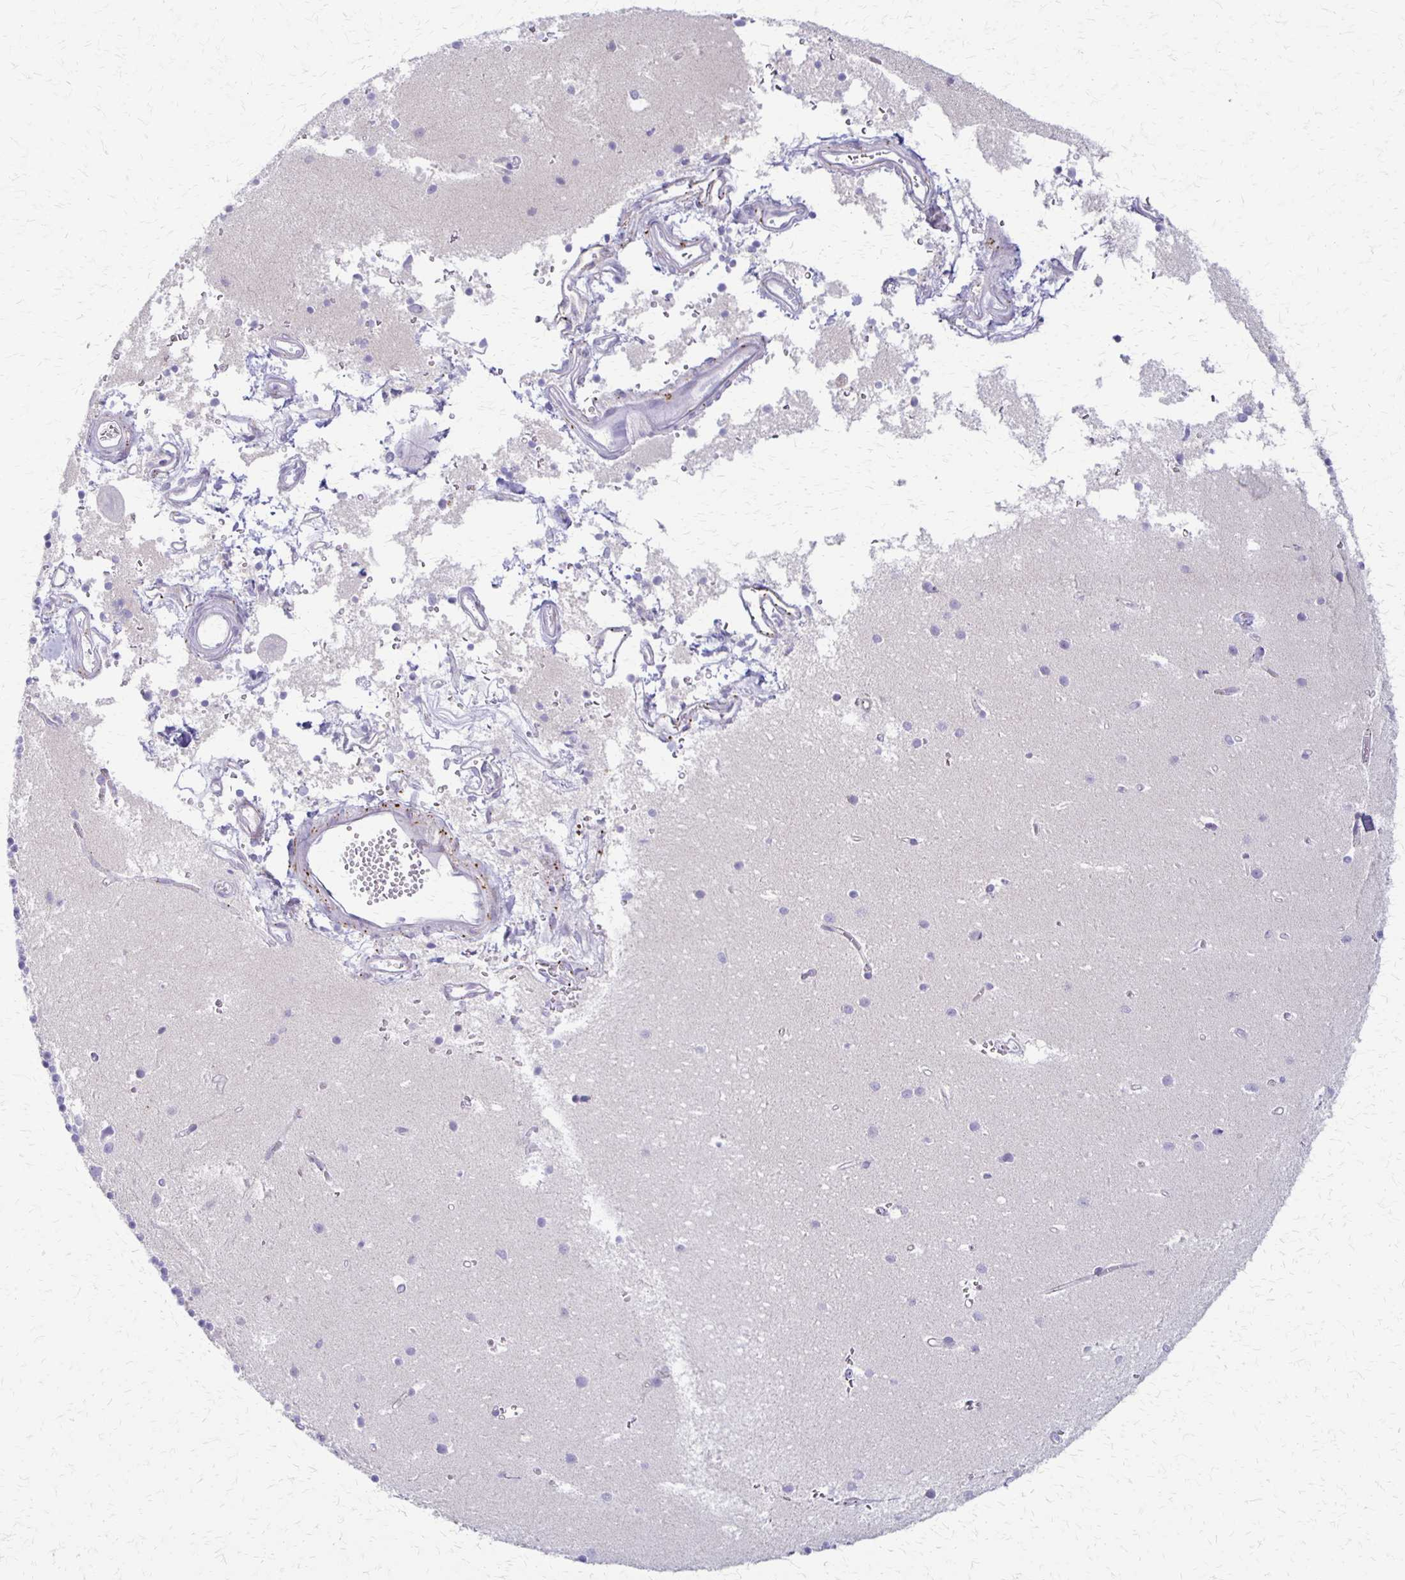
{"staining": {"intensity": "negative", "quantity": "none", "location": "none"}, "tissue": "cerebellum", "cell_type": "Cells in granular layer", "image_type": "normal", "snomed": [{"axis": "morphology", "description": "Normal tissue, NOS"}, {"axis": "topography", "description": "Cerebellum"}], "caption": "A micrograph of human cerebellum is negative for staining in cells in granular layer. The staining was performed using DAB (3,3'-diaminobenzidine) to visualize the protein expression in brown, while the nuclei were stained in blue with hematoxylin (Magnification: 20x).", "gene": "RHOC", "patient": {"sex": "male", "age": 54}}